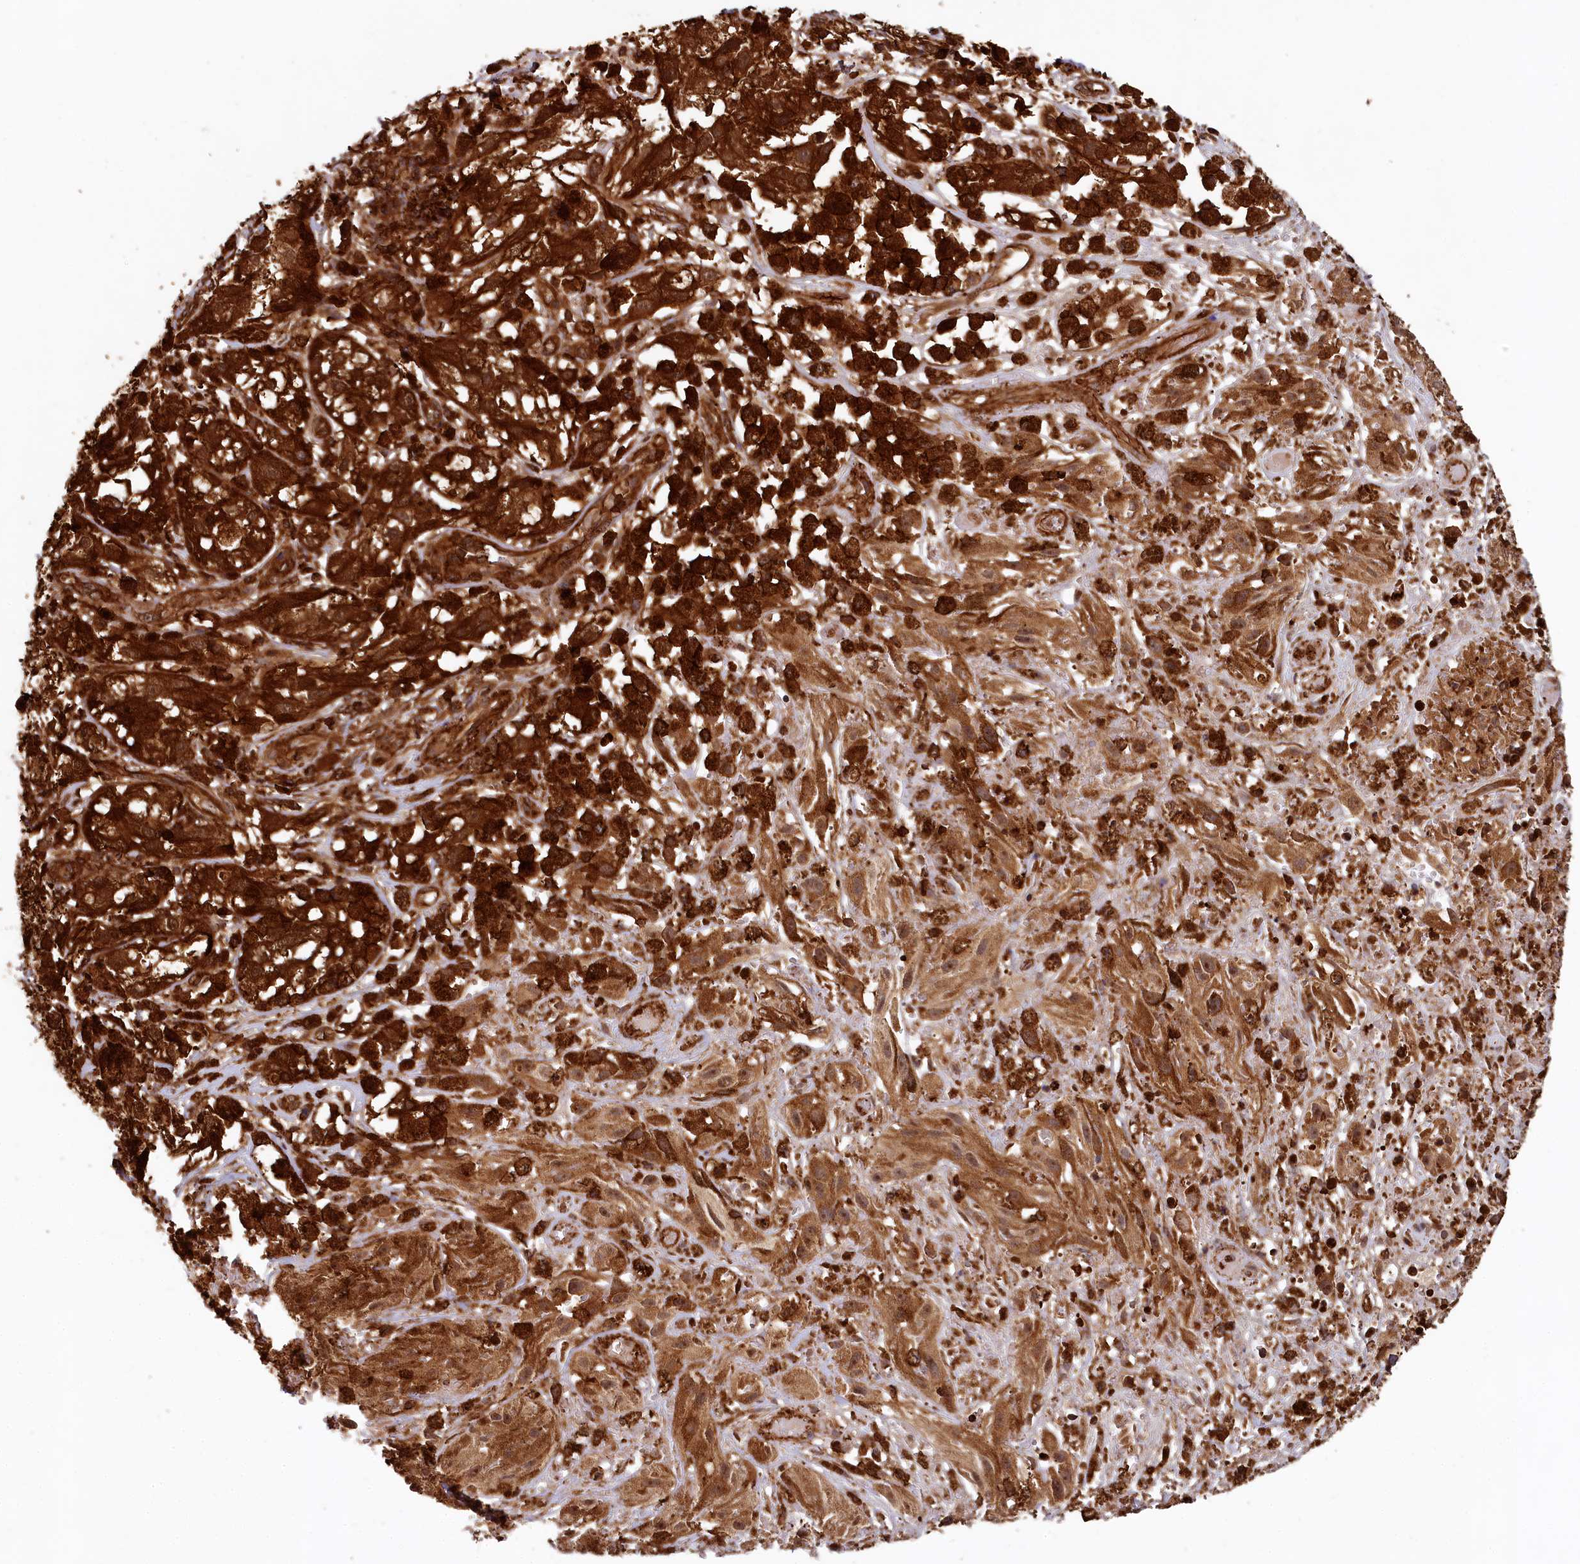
{"staining": {"intensity": "strong", "quantity": ">75%", "location": "cytoplasmic/membranous"}, "tissue": "melanoma", "cell_type": "Tumor cells", "image_type": "cancer", "snomed": [{"axis": "morphology", "description": "Malignant melanoma, NOS"}, {"axis": "topography", "description": "Skin"}], "caption": "Immunohistochemical staining of human malignant melanoma demonstrates high levels of strong cytoplasmic/membranous positivity in about >75% of tumor cells.", "gene": "STUB1", "patient": {"sex": "male", "age": 88}}